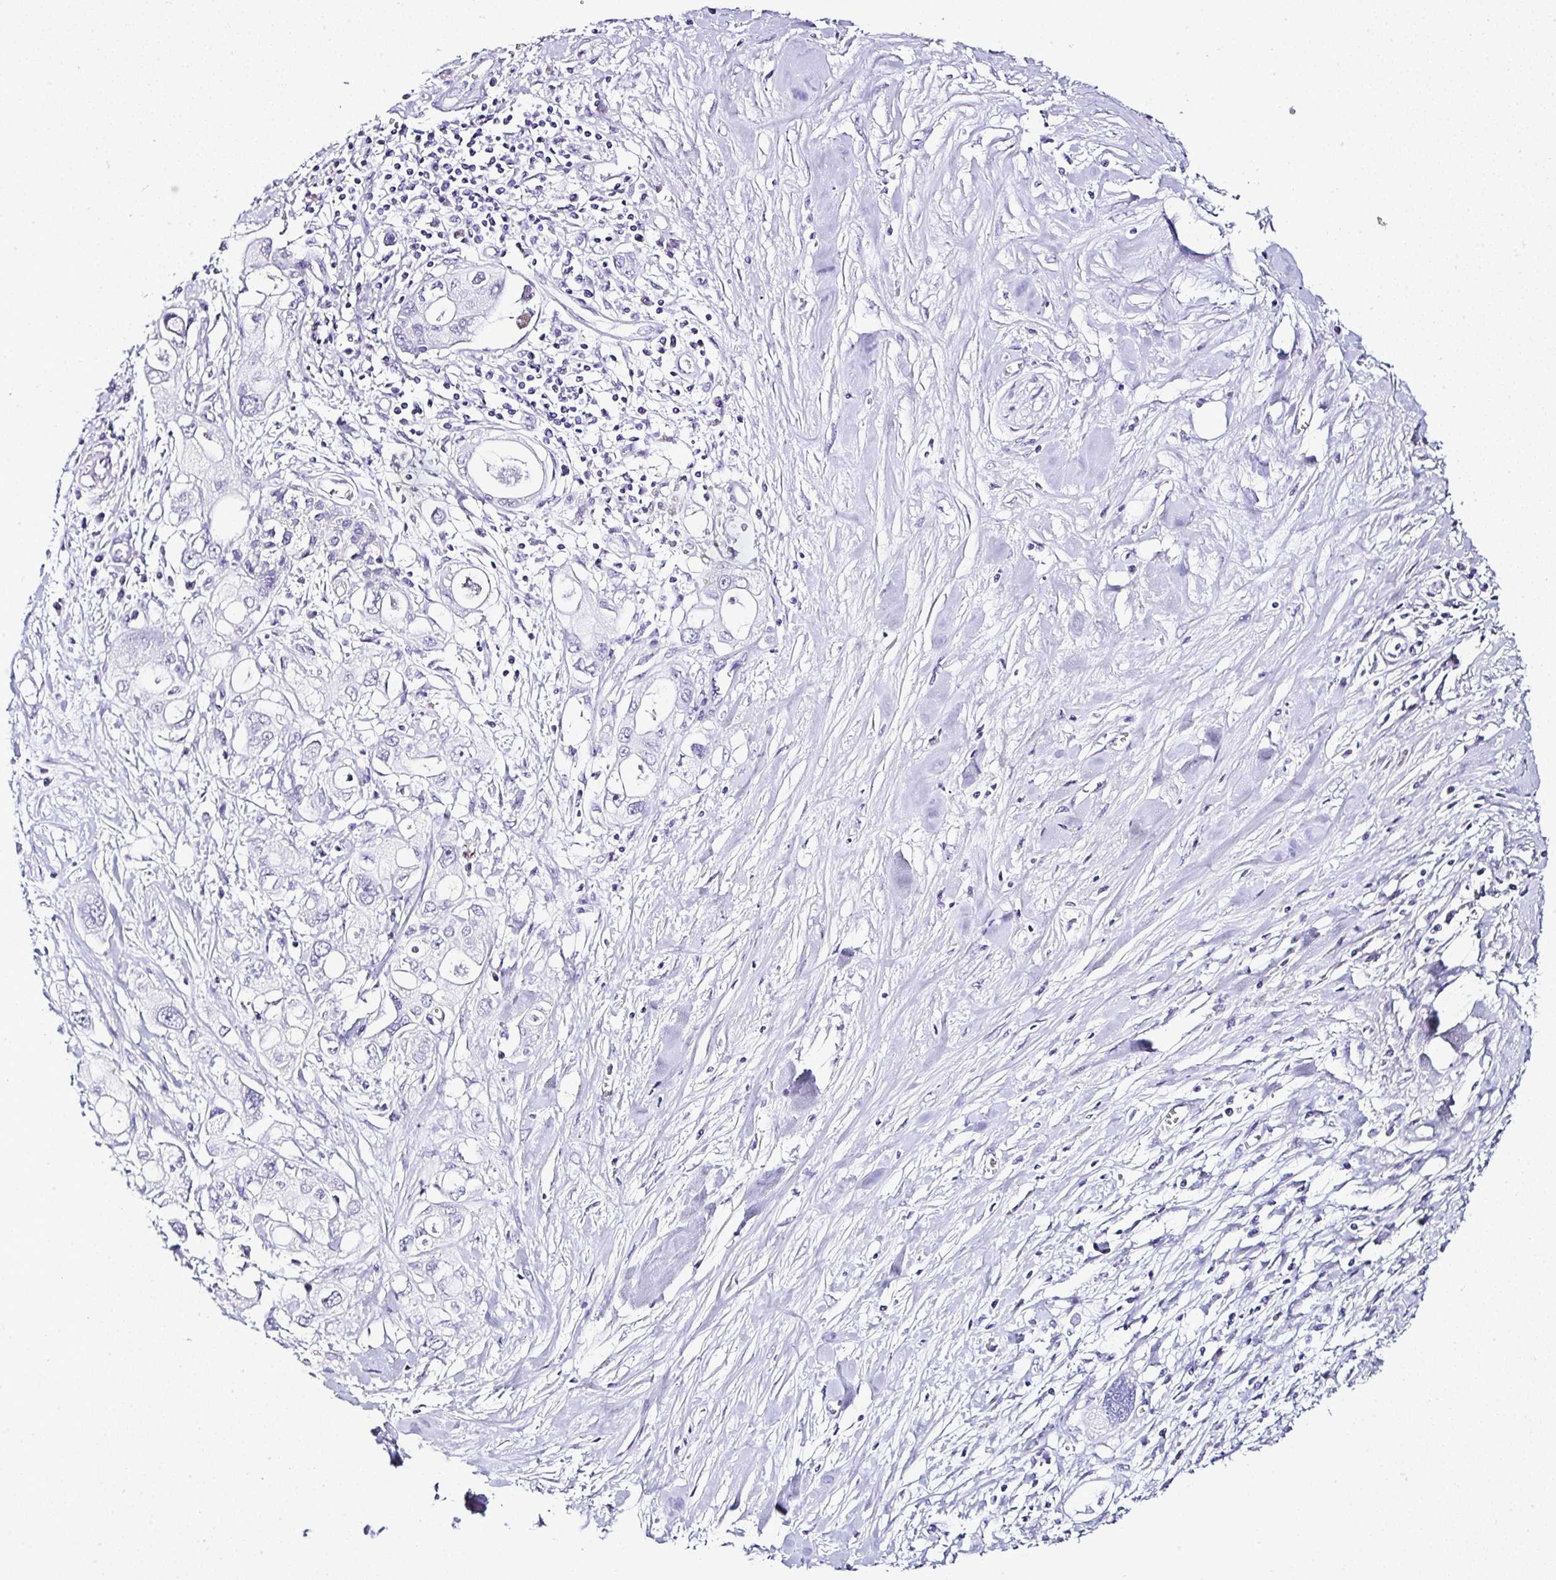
{"staining": {"intensity": "negative", "quantity": "none", "location": "none"}, "tissue": "pancreatic cancer", "cell_type": "Tumor cells", "image_type": "cancer", "snomed": [{"axis": "morphology", "description": "Adenocarcinoma, NOS"}, {"axis": "topography", "description": "Pancreas"}], "caption": "The histopathology image reveals no significant expression in tumor cells of pancreatic adenocarcinoma.", "gene": "SERPINB3", "patient": {"sex": "female", "age": 56}}